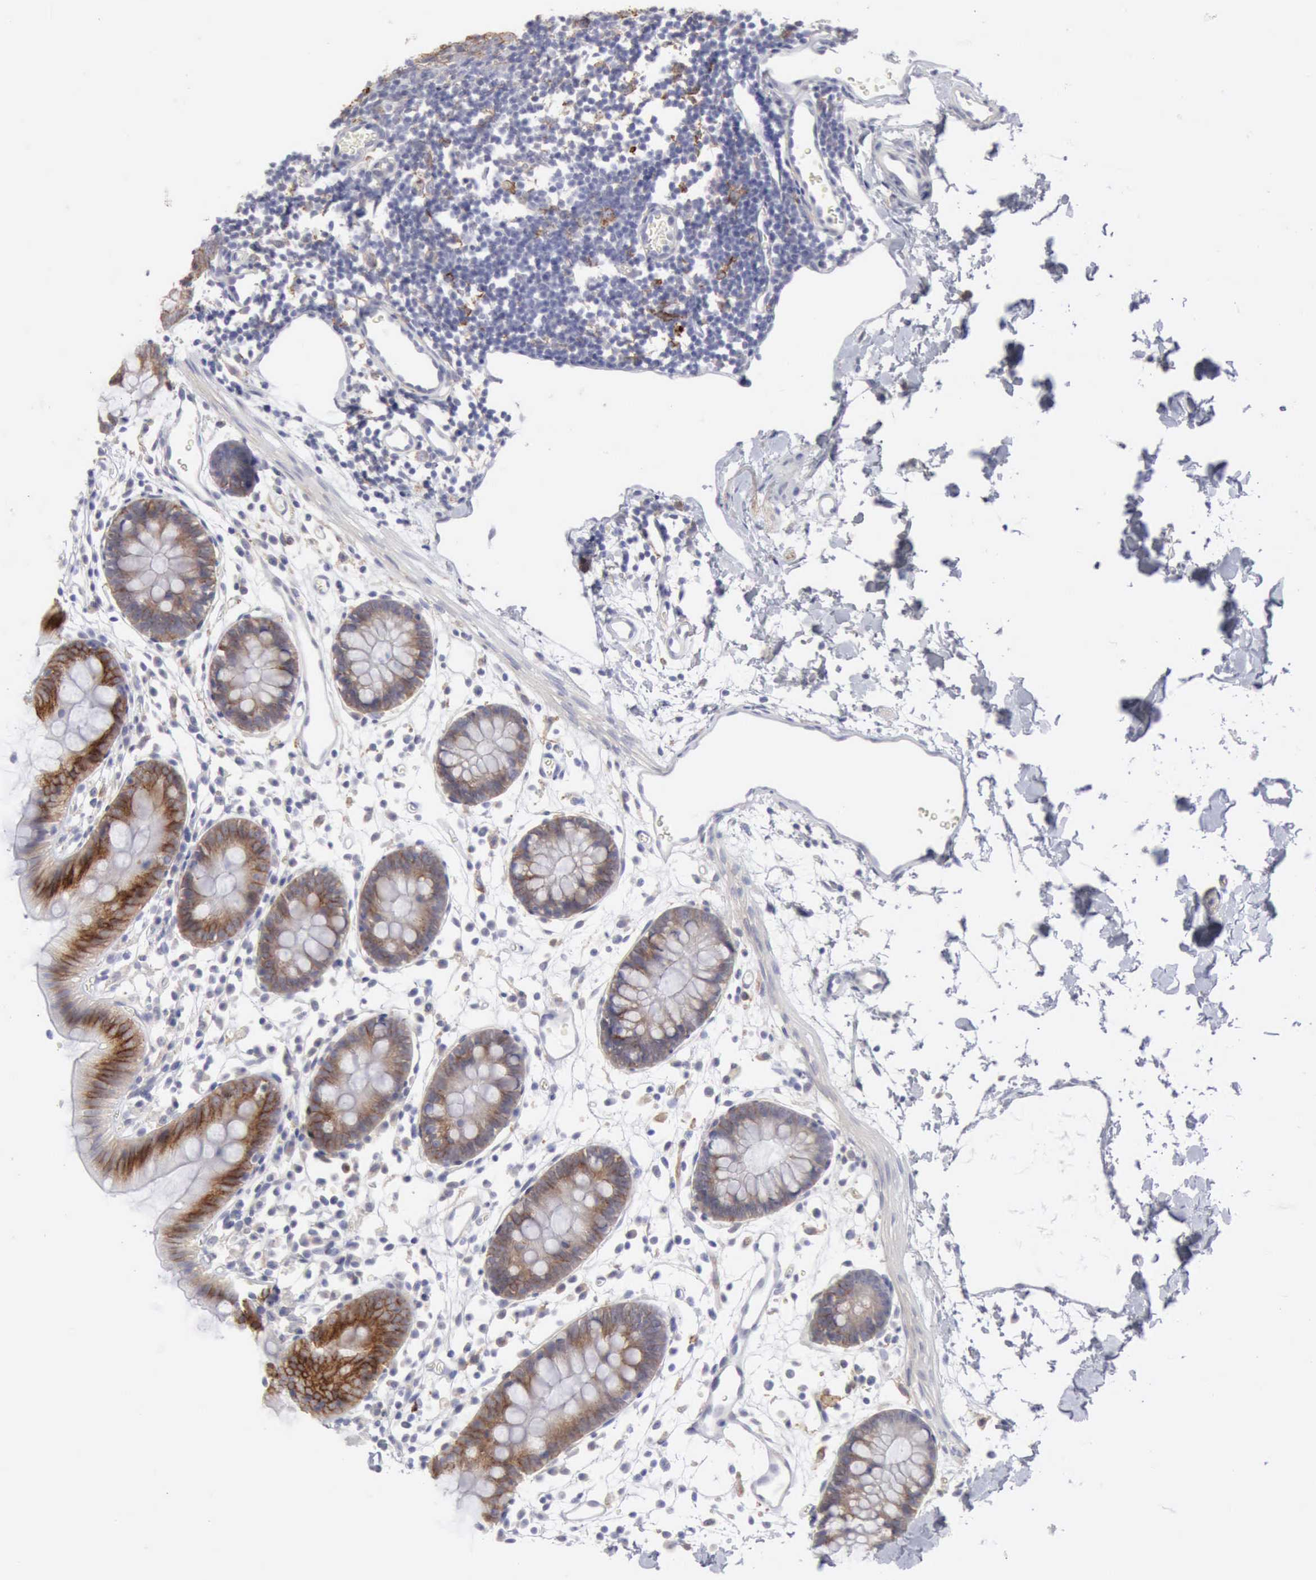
{"staining": {"intensity": "negative", "quantity": "none", "location": "none"}, "tissue": "colon", "cell_type": "Endothelial cells", "image_type": "normal", "snomed": [{"axis": "morphology", "description": "Normal tissue, NOS"}, {"axis": "topography", "description": "Colon"}], "caption": "An immunohistochemistry image of normal colon is shown. There is no staining in endothelial cells of colon. (IHC, brightfield microscopy, high magnification).", "gene": "TFRC", "patient": {"sex": "male", "age": 14}}